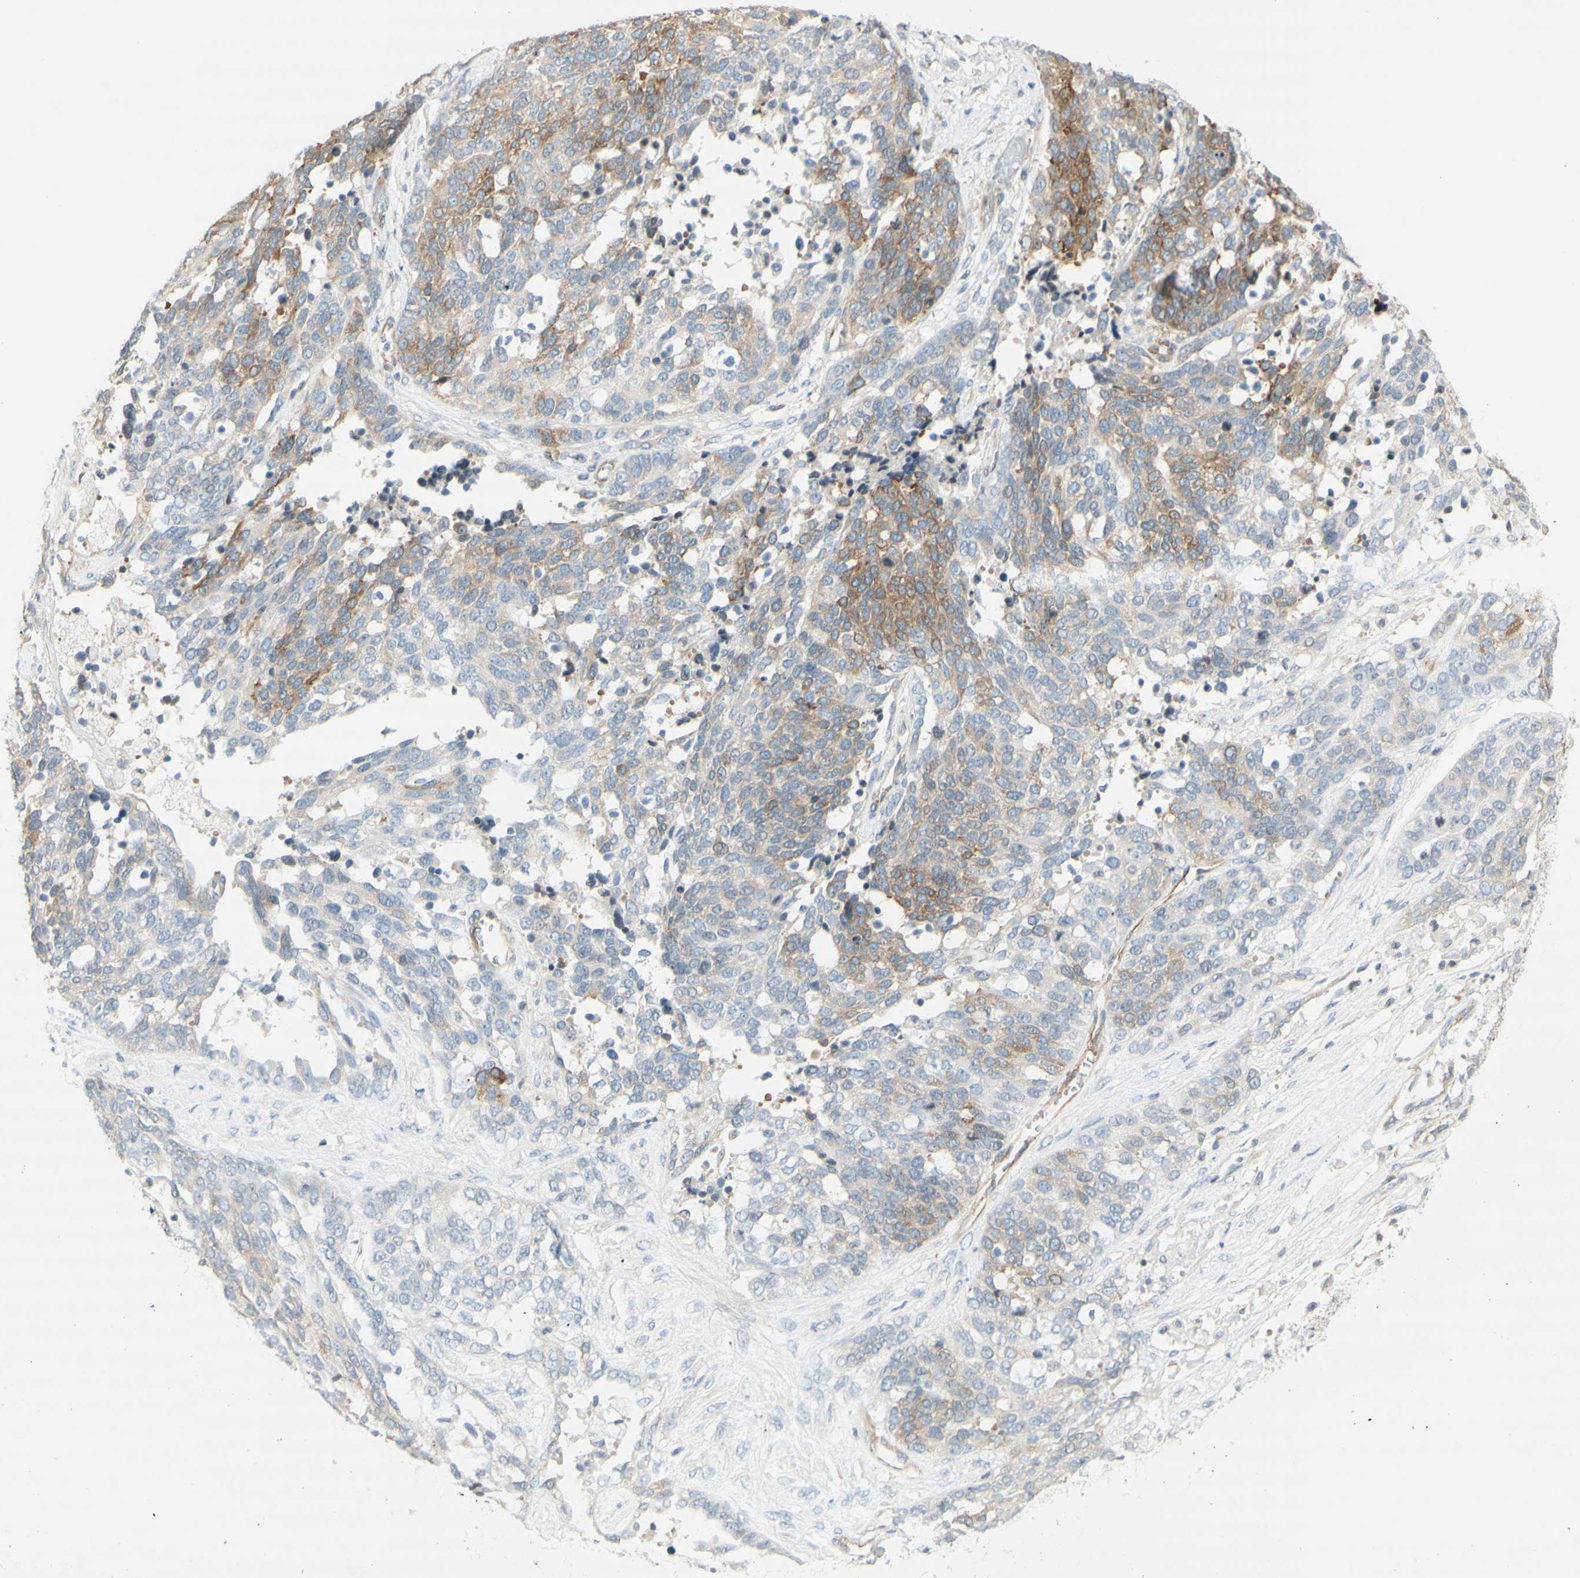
{"staining": {"intensity": "moderate", "quantity": "<25%", "location": "cytoplasmic/membranous"}, "tissue": "ovarian cancer", "cell_type": "Tumor cells", "image_type": "cancer", "snomed": [{"axis": "morphology", "description": "Cystadenocarcinoma, serous, NOS"}, {"axis": "topography", "description": "Ovary"}], "caption": "High-magnification brightfield microscopy of serous cystadenocarcinoma (ovarian) stained with DAB (3,3'-diaminobenzidine) (brown) and counterstained with hematoxylin (blue). tumor cells exhibit moderate cytoplasmic/membranous positivity is appreciated in about<25% of cells.", "gene": "MAP1B", "patient": {"sex": "female", "age": 44}}